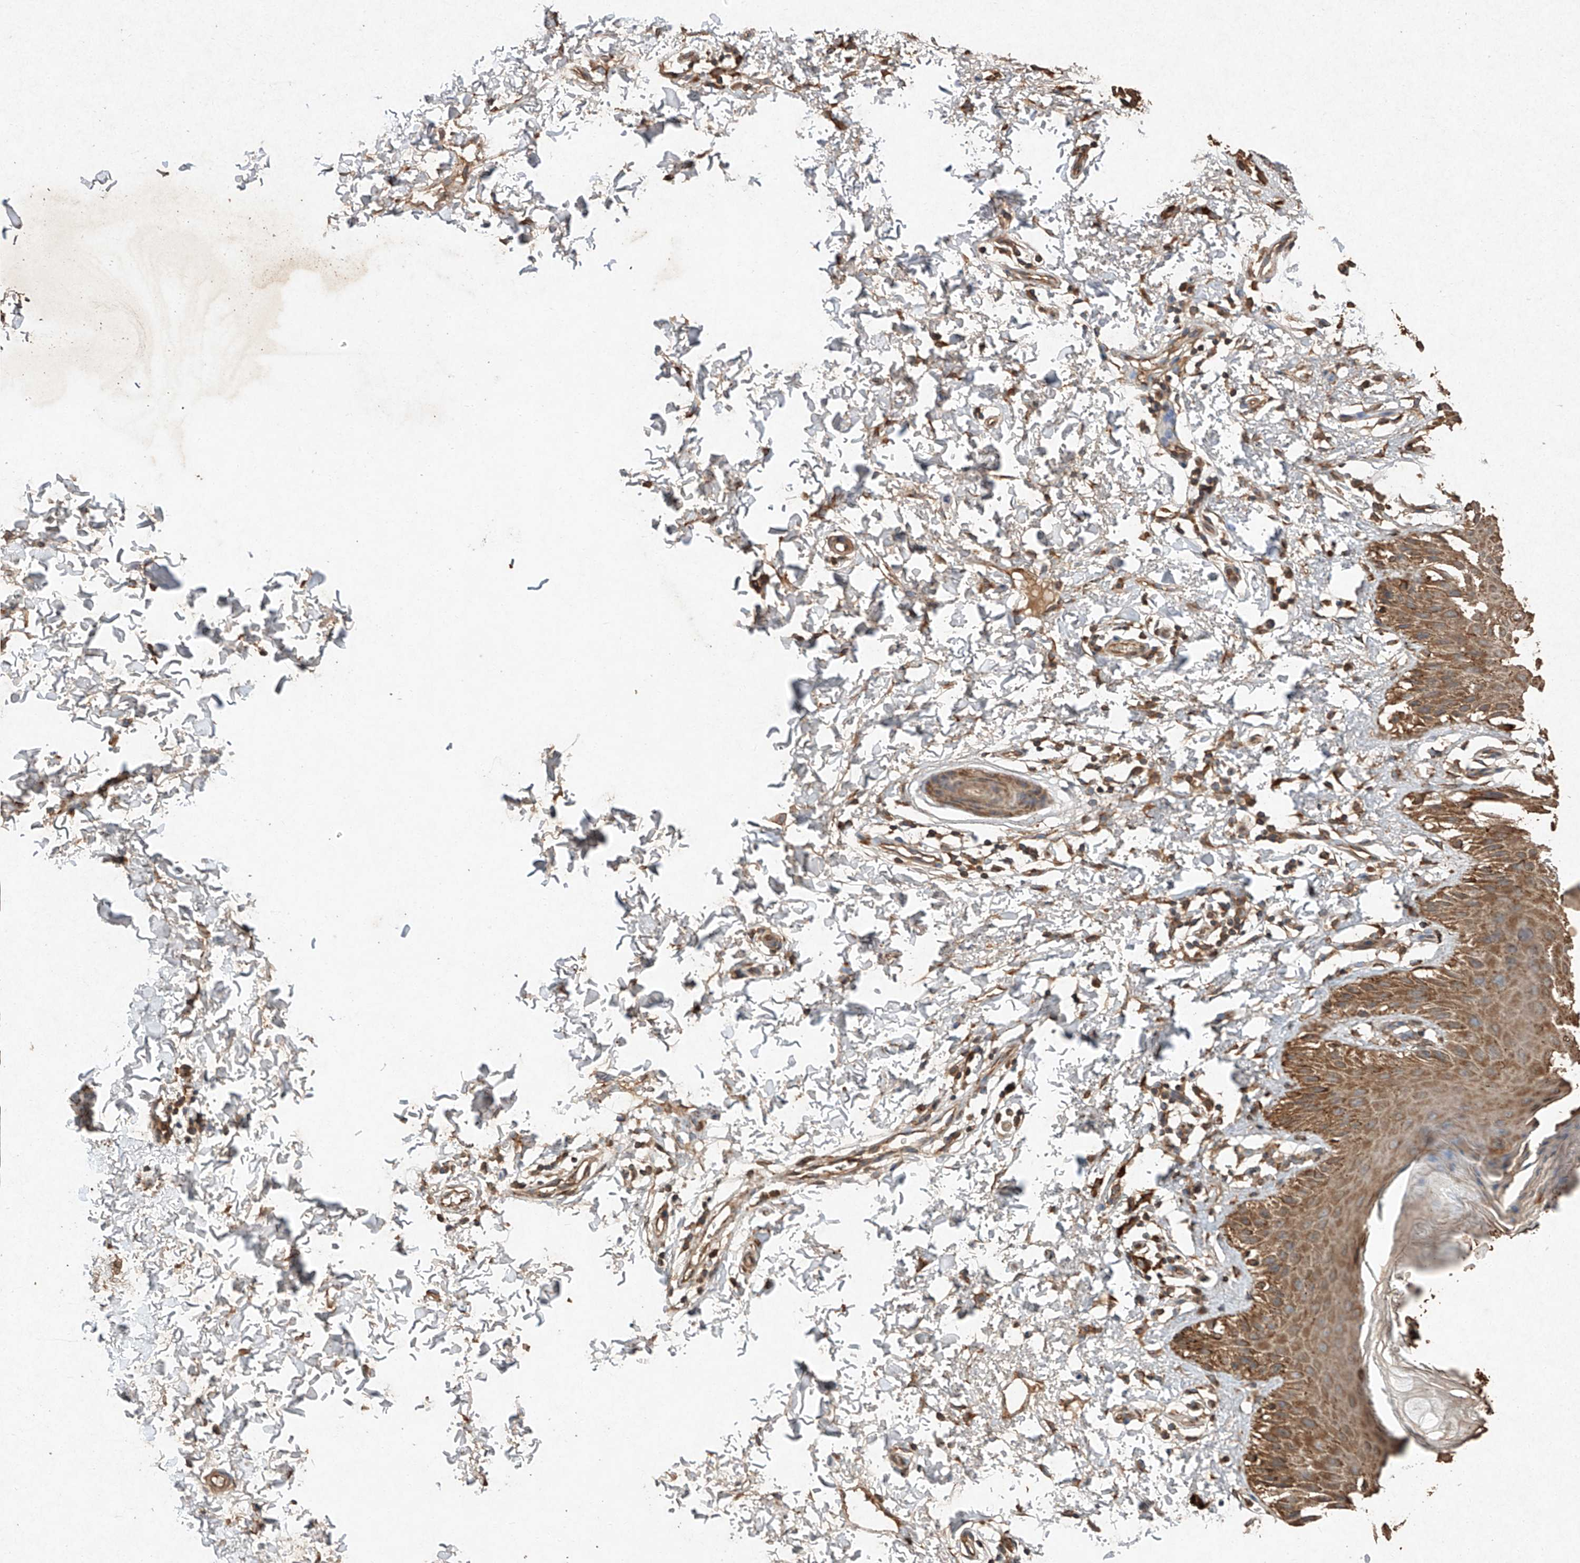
{"staining": {"intensity": "moderate", "quantity": ">75%", "location": "cytoplasmic/membranous"}, "tissue": "skin", "cell_type": "Epidermal cells", "image_type": "normal", "snomed": [{"axis": "morphology", "description": "Normal tissue, NOS"}, {"axis": "topography", "description": "Anal"}], "caption": "Skin stained with a brown dye displays moderate cytoplasmic/membranous positive positivity in approximately >75% of epidermal cells.", "gene": "STK3", "patient": {"sex": "male", "age": 44}}